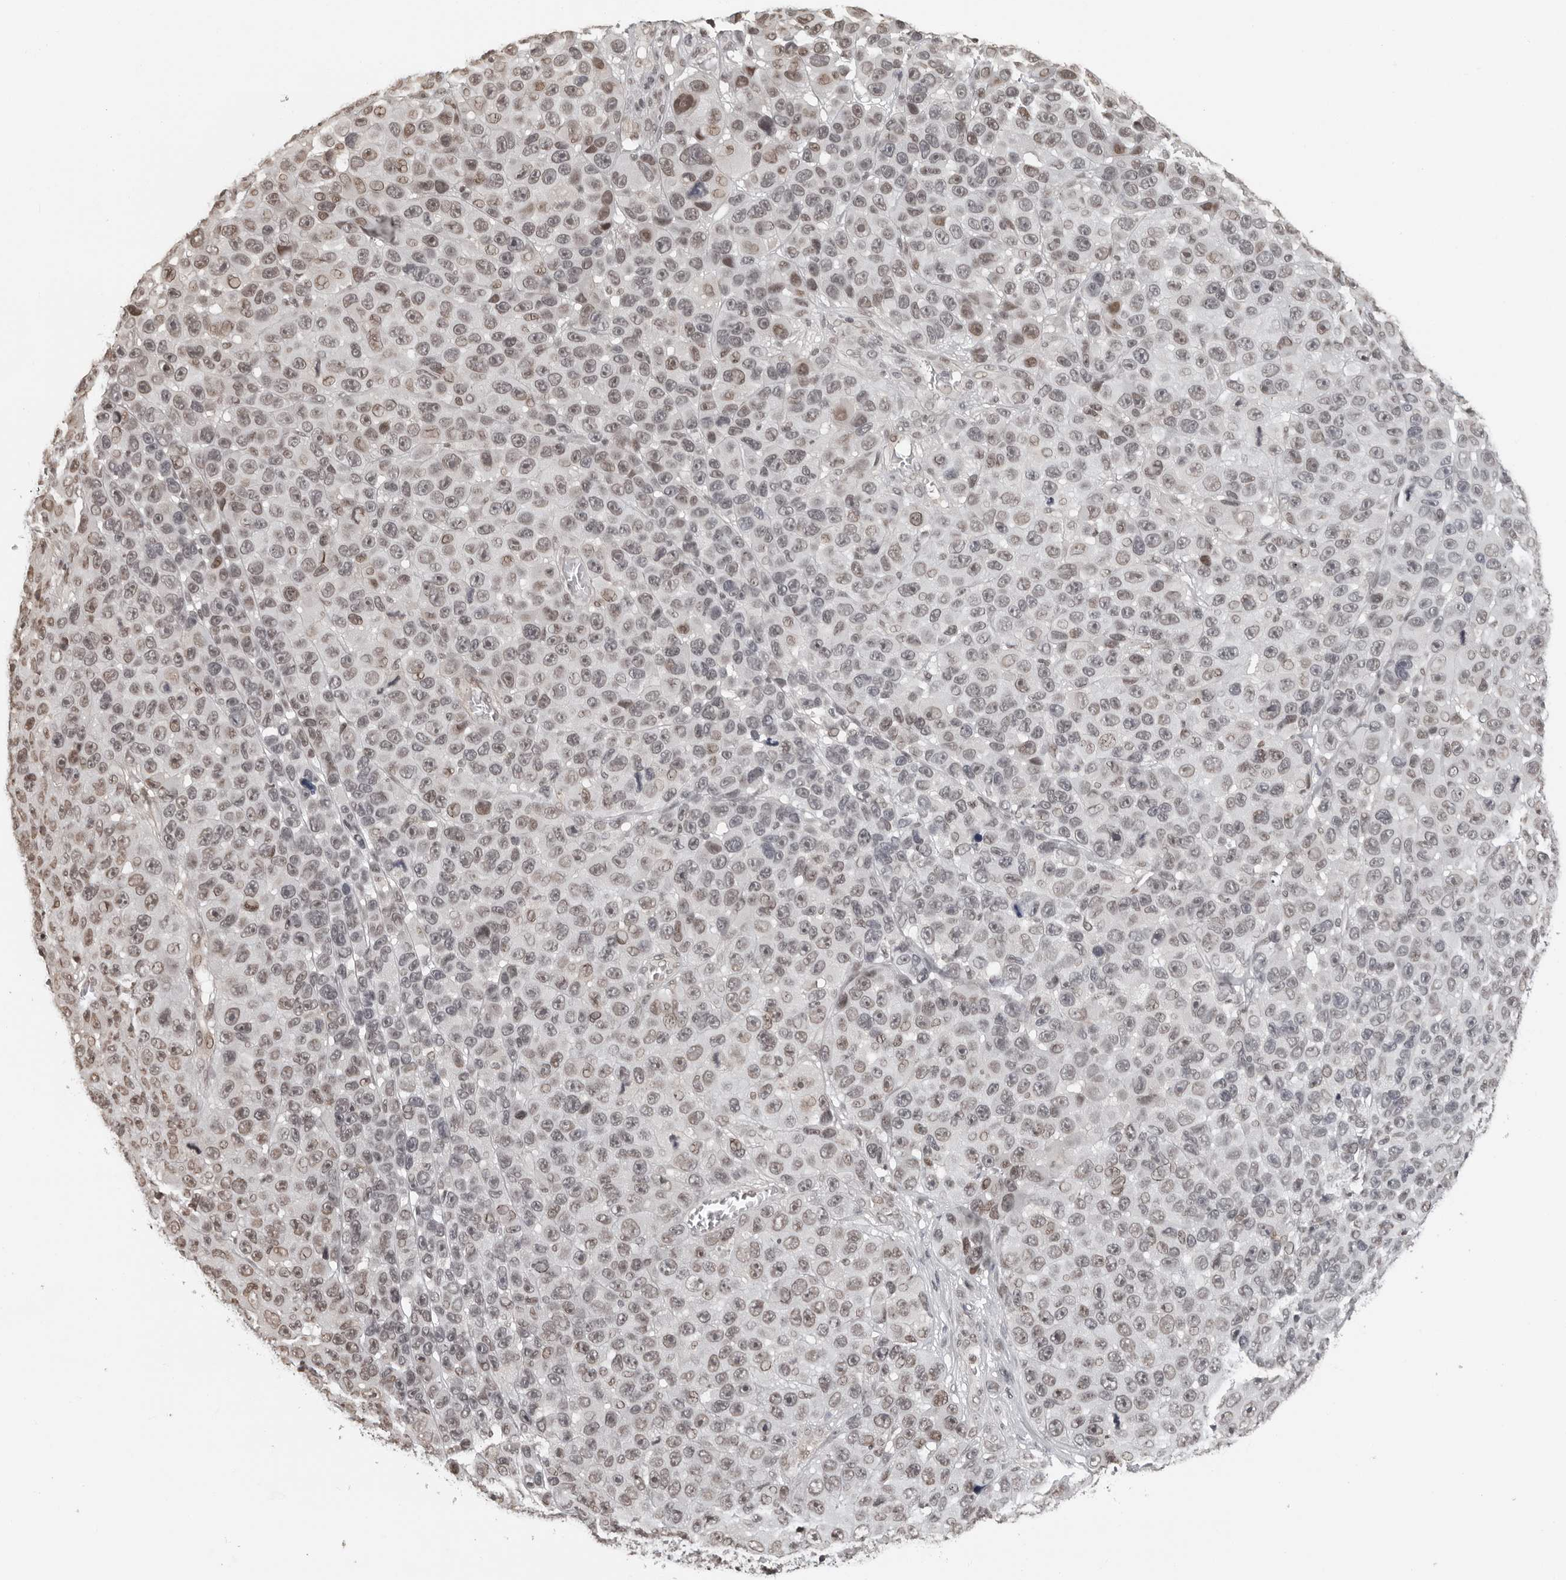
{"staining": {"intensity": "weak", "quantity": "25%-75%", "location": "nuclear"}, "tissue": "melanoma", "cell_type": "Tumor cells", "image_type": "cancer", "snomed": [{"axis": "morphology", "description": "Malignant melanoma, NOS"}, {"axis": "topography", "description": "Skin"}], "caption": "Immunohistochemistry staining of melanoma, which shows low levels of weak nuclear positivity in approximately 25%-75% of tumor cells indicating weak nuclear protein staining. The staining was performed using DAB (brown) for protein detection and nuclei were counterstained in hematoxylin (blue).", "gene": "ORC1", "patient": {"sex": "male", "age": 53}}